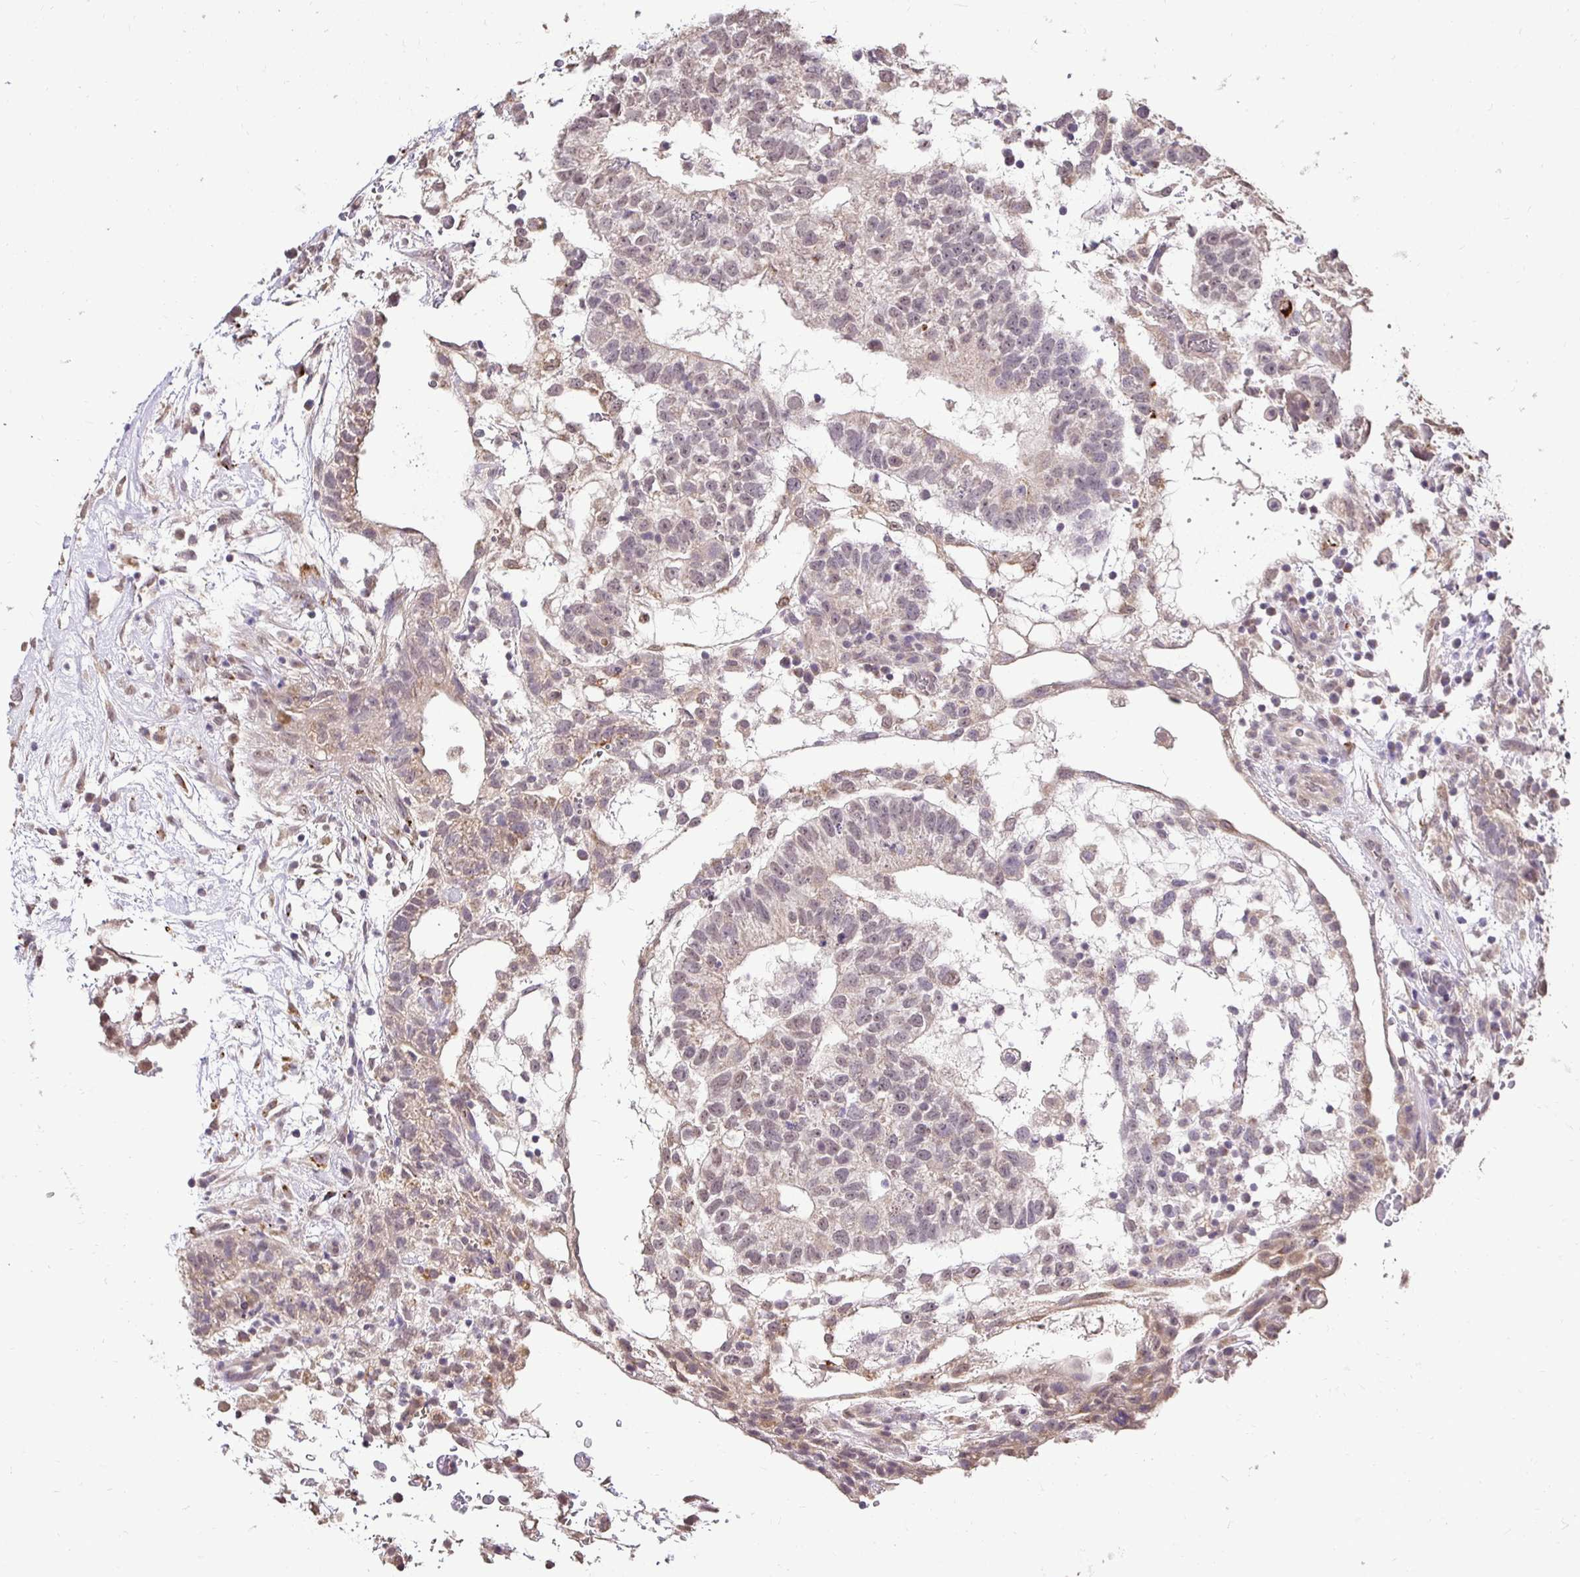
{"staining": {"intensity": "weak", "quantity": "25%-75%", "location": "cytoplasmic/membranous,nuclear"}, "tissue": "testis cancer", "cell_type": "Tumor cells", "image_type": "cancer", "snomed": [{"axis": "morphology", "description": "Normal tissue, NOS"}, {"axis": "morphology", "description": "Carcinoma, Embryonal, NOS"}, {"axis": "topography", "description": "Testis"}], "caption": "The immunohistochemical stain labels weak cytoplasmic/membranous and nuclear positivity in tumor cells of testis embryonal carcinoma tissue.", "gene": "RHEBL1", "patient": {"sex": "male", "age": 32}}